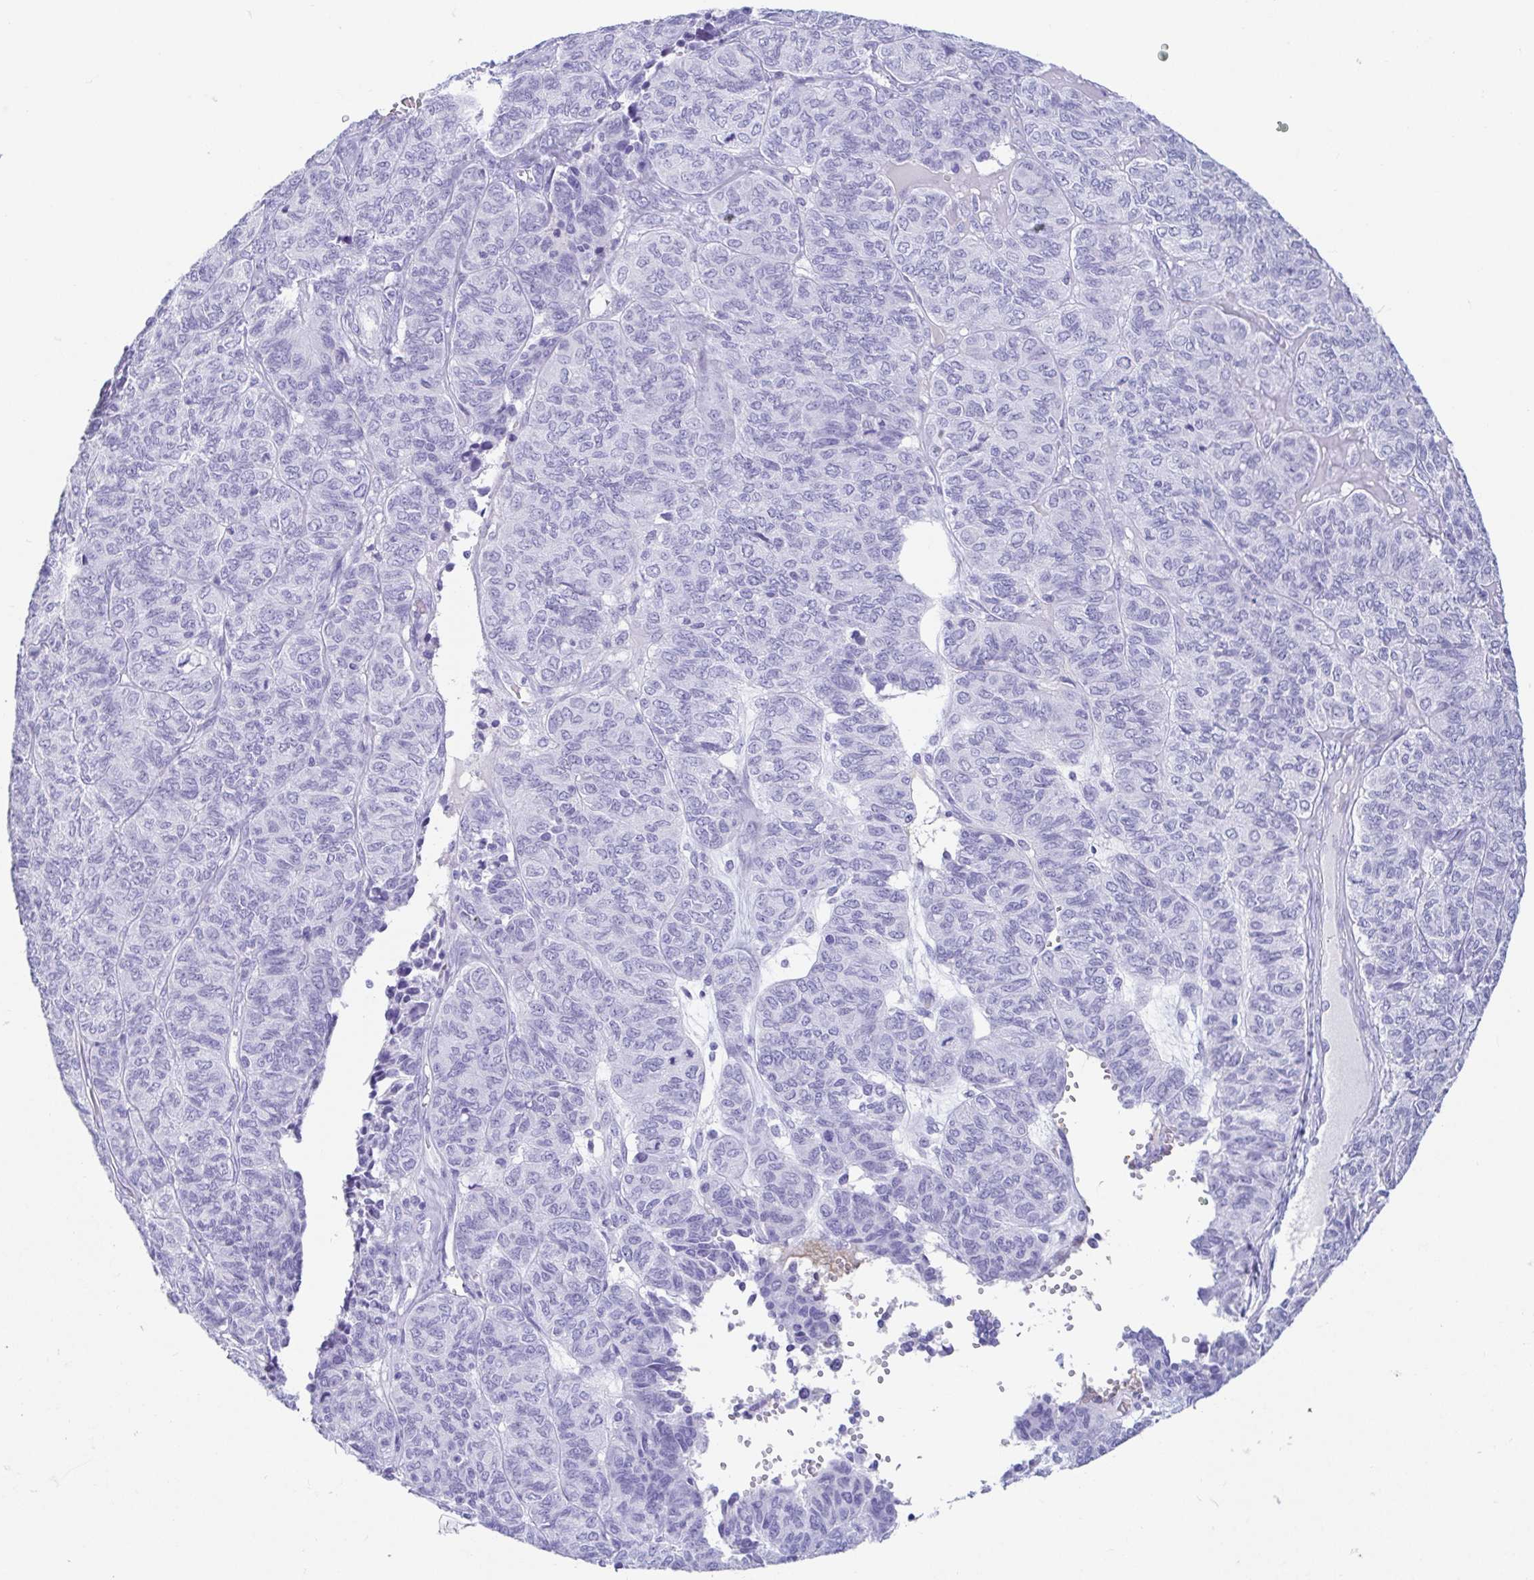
{"staining": {"intensity": "negative", "quantity": "none", "location": "none"}, "tissue": "ovarian cancer", "cell_type": "Tumor cells", "image_type": "cancer", "snomed": [{"axis": "morphology", "description": "Carcinoma, endometroid"}, {"axis": "topography", "description": "Ovary"}], "caption": "There is no significant staining in tumor cells of ovarian endometroid carcinoma.", "gene": "GKN1", "patient": {"sex": "female", "age": 80}}